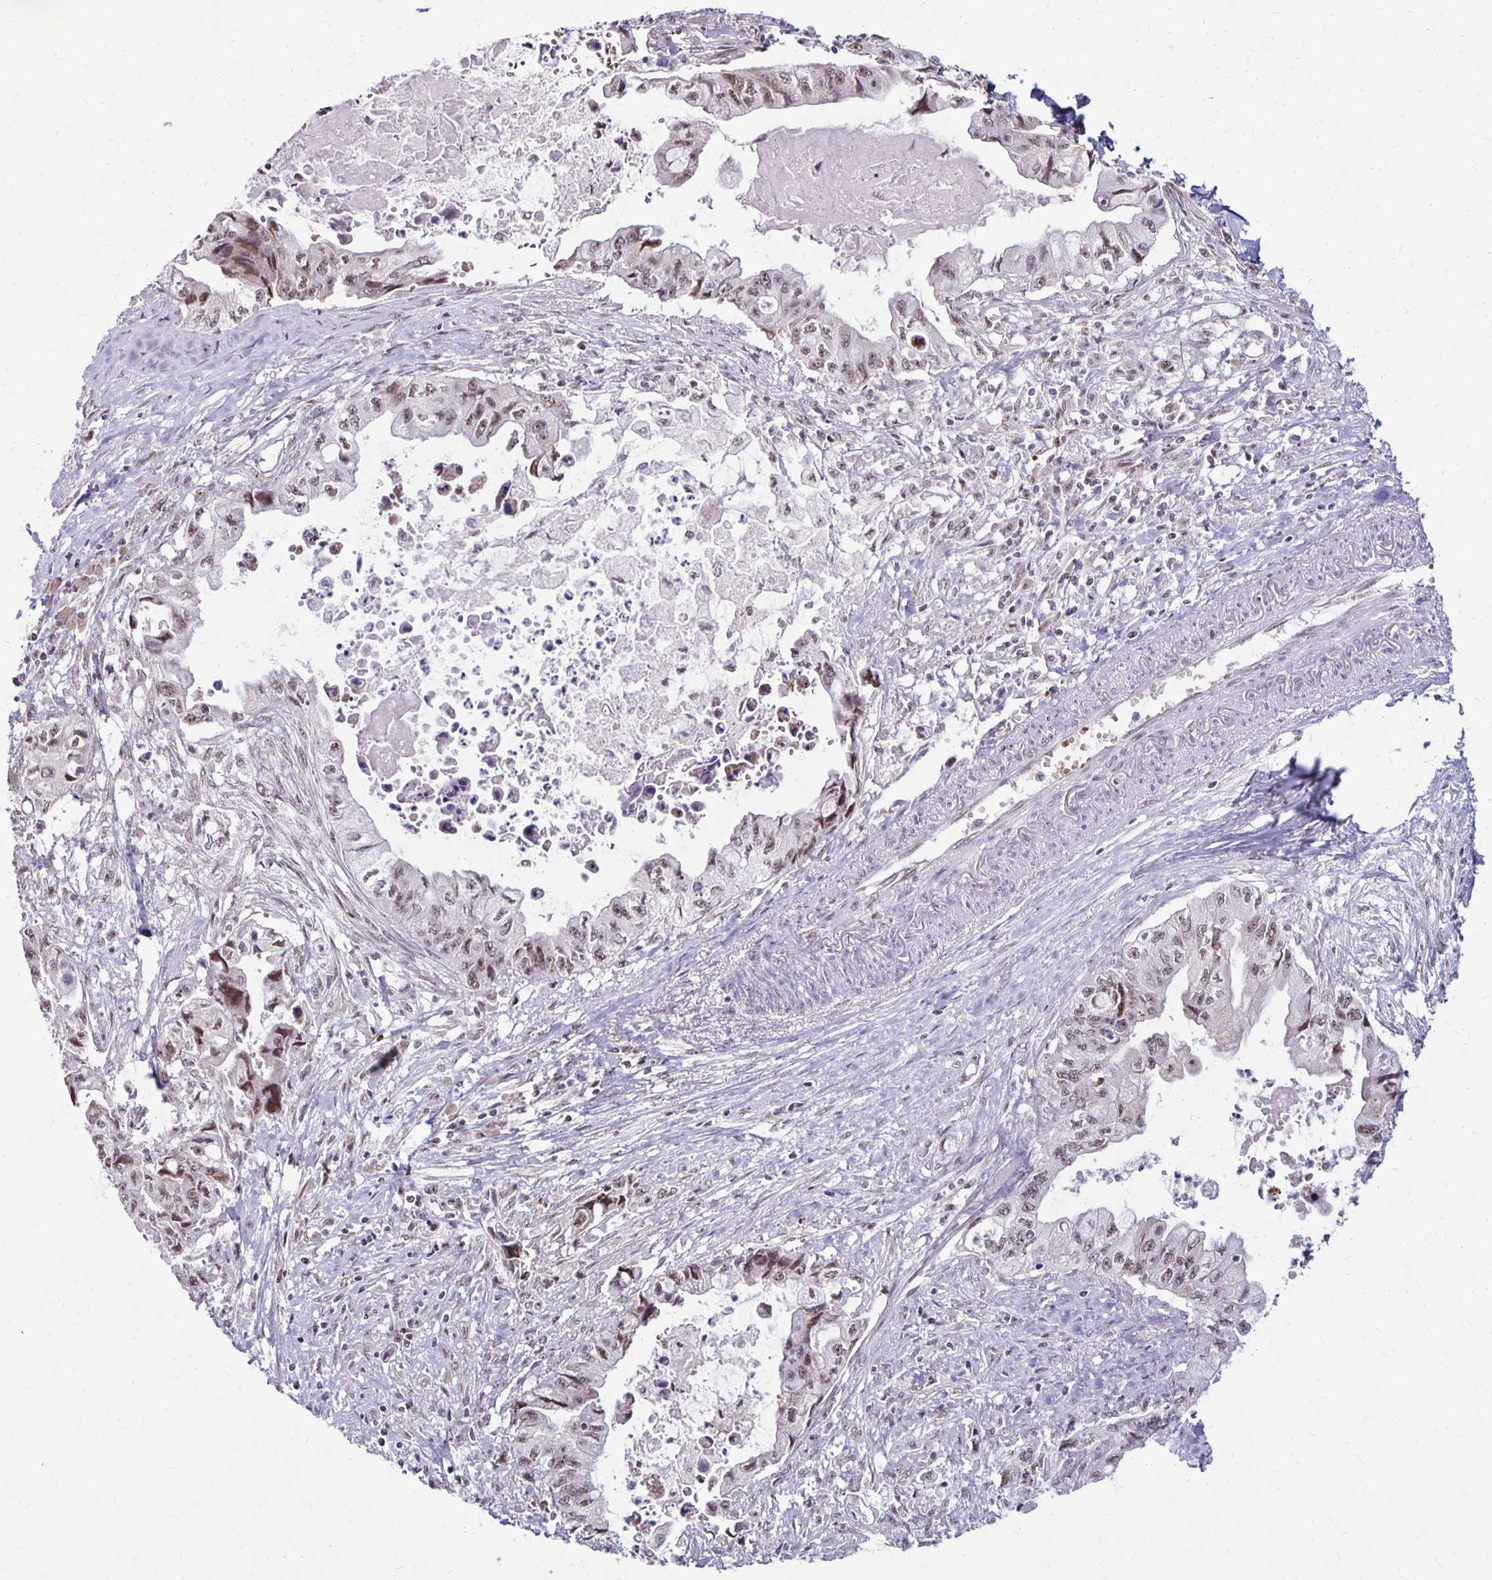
{"staining": {"intensity": "weak", "quantity": "25%-75%", "location": "nuclear"}, "tissue": "pancreatic cancer", "cell_type": "Tumor cells", "image_type": "cancer", "snomed": [{"axis": "morphology", "description": "Adenocarcinoma, NOS"}, {"axis": "topography", "description": "Pancreas"}], "caption": "The photomicrograph shows a brown stain indicating the presence of a protein in the nuclear of tumor cells in pancreatic cancer (adenocarcinoma). Nuclei are stained in blue.", "gene": "DAGLA", "patient": {"sex": "male", "age": 66}}